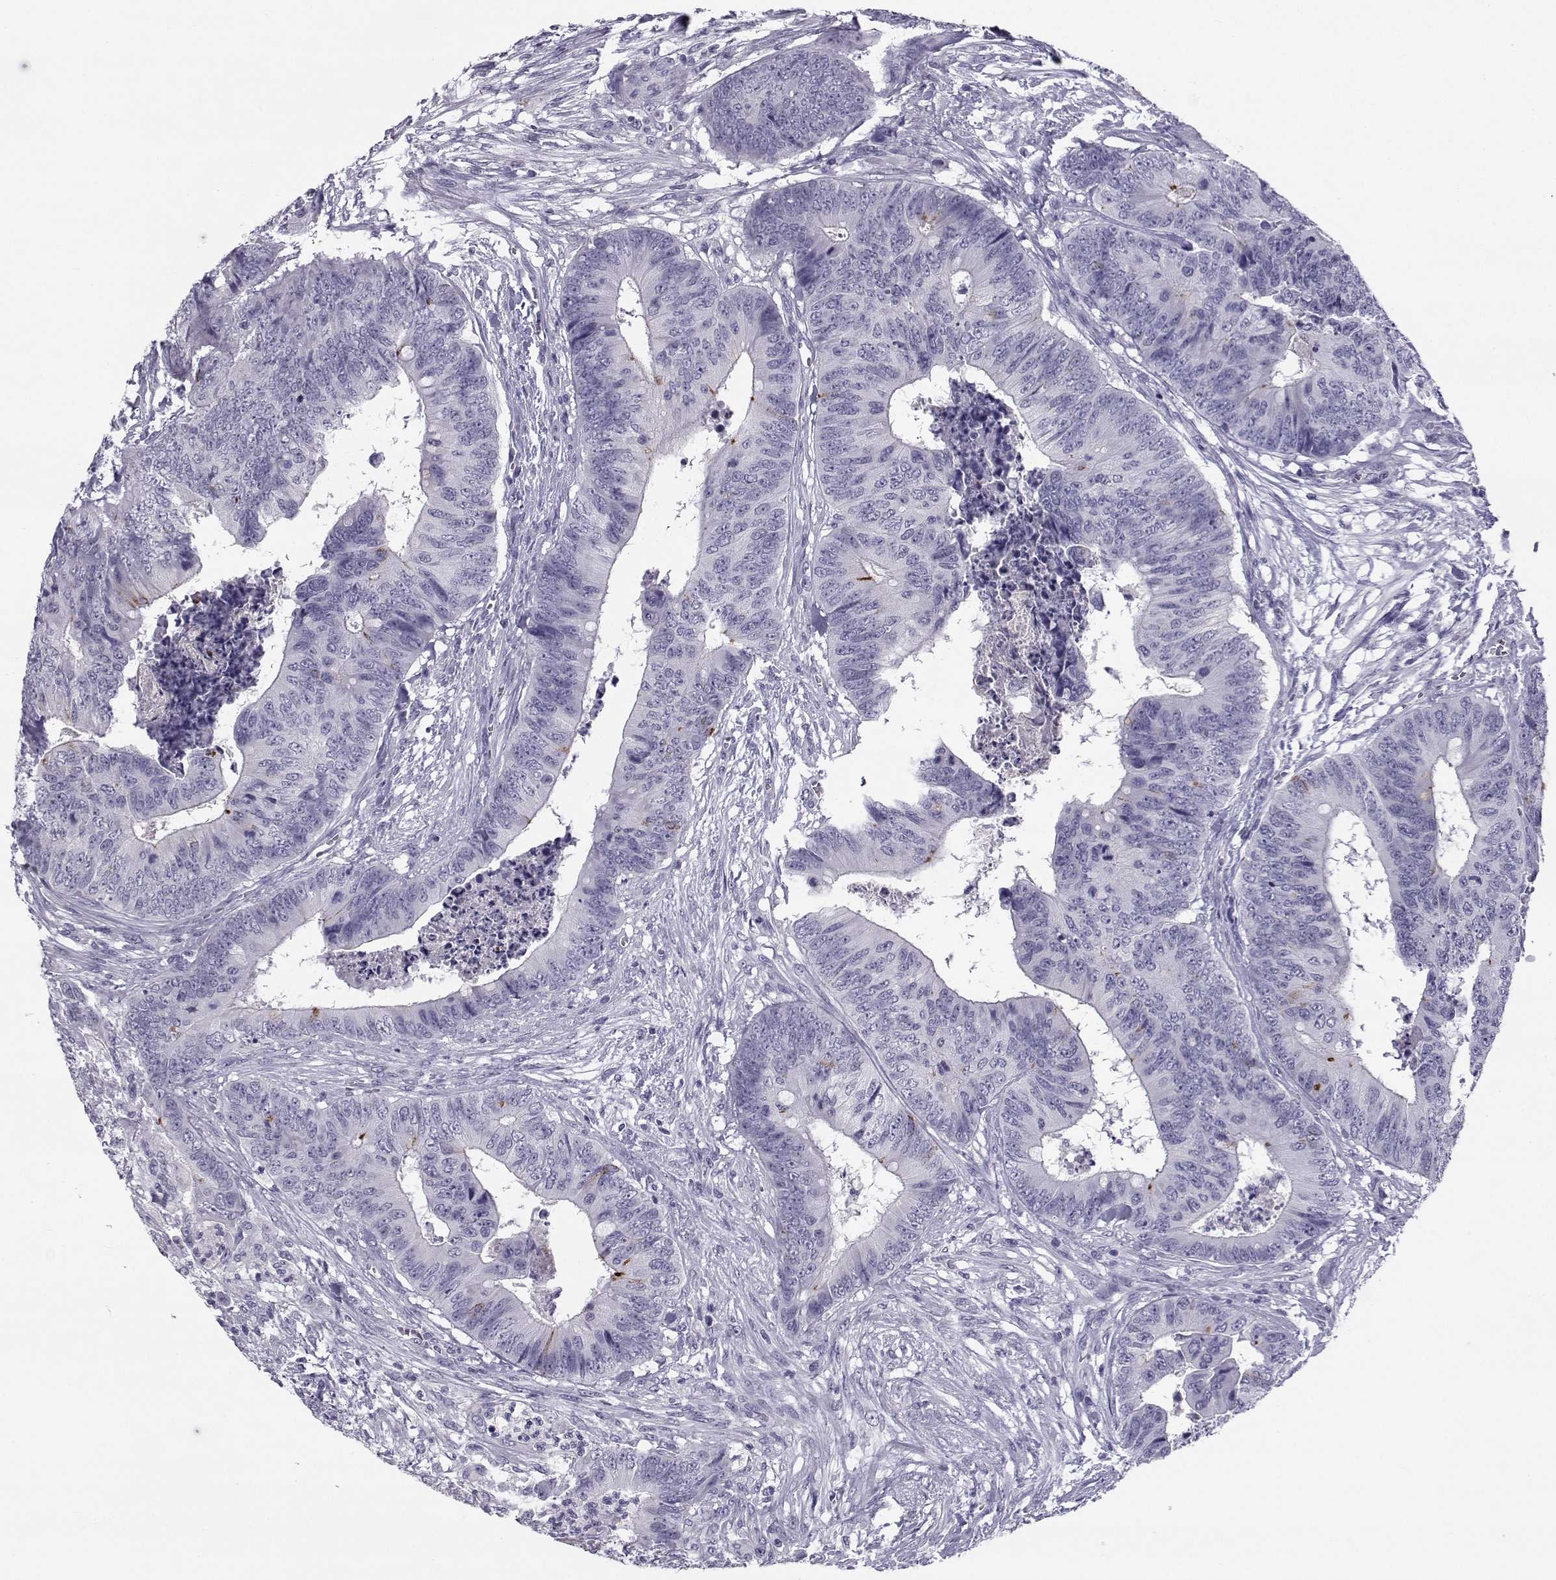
{"staining": {"intensity": "negative", "quantity": "none", "location": "none"}, "tissue": "colorectal cancer", "cell_type": "Tumor cells", "image_type": "cancer", "snomed": [{"axis": "morphology", "description": "Adenocarcinoma, NOS"}, {"axis": "topography", "description": "Colon"}], "caption": "Immunohistochemical staining of human colorectal cancer displays no significant expression in tumor cells.", "gene": "PCSK1N", "patient": {"sex": "male", "age": 84}}